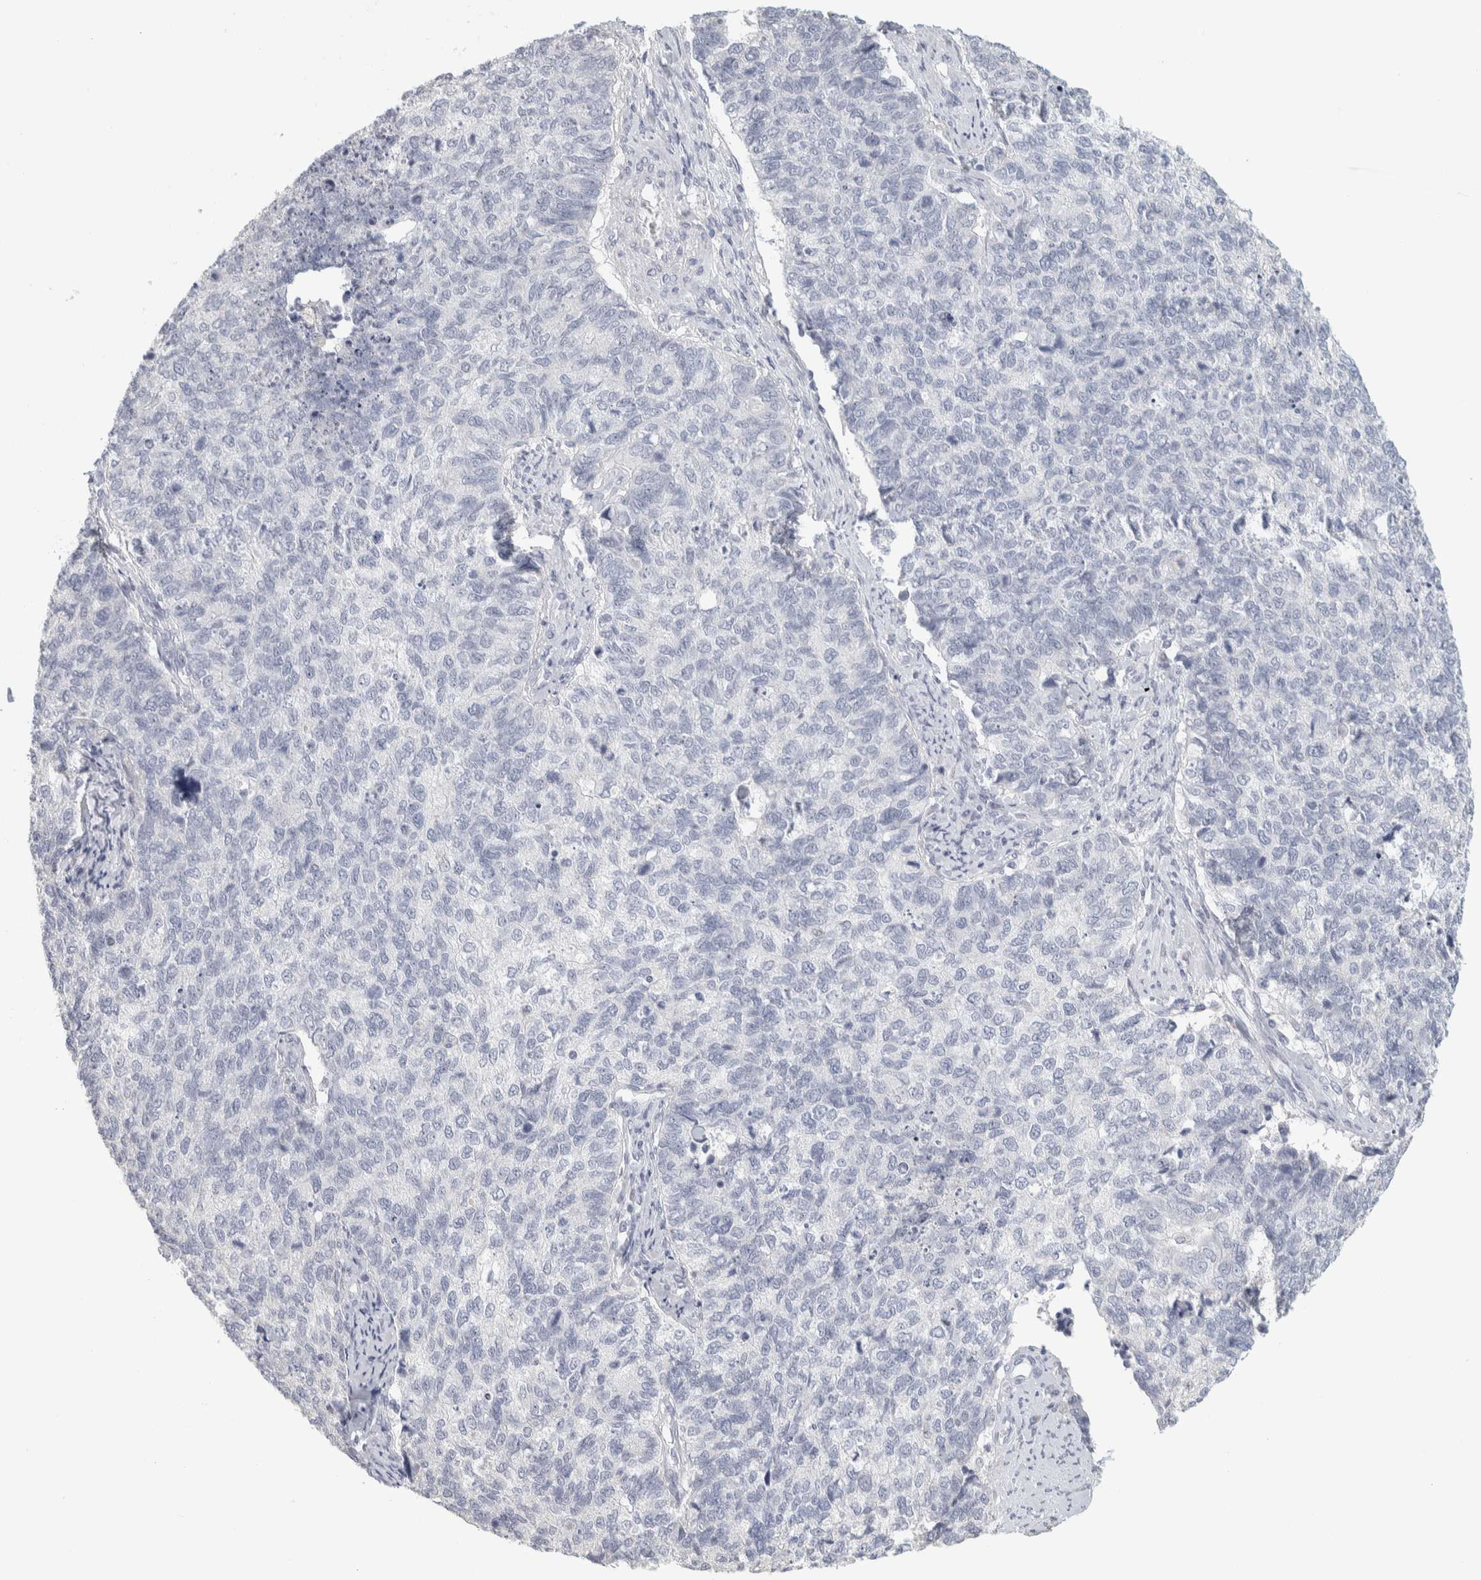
{"staining": {"intensity": "negative", "quantity": "none", "location": "none"}, "tissue": "cervical cancer", "cell_type": "Tumor cells", "image_type": "cancer", "snomed": [{"axis": "morphology", "description": "Squamous cell carcinoma, NOS"}, {"axis": "topography", "description": "Cervix"}], "caption": "This is an immunohistochemistry (IHC) image of squamous cell carcinoma (cervical). There is no staining in tumor cells.", "gene": "DCXR", "patient": {"sex": "female", "age": 63}}